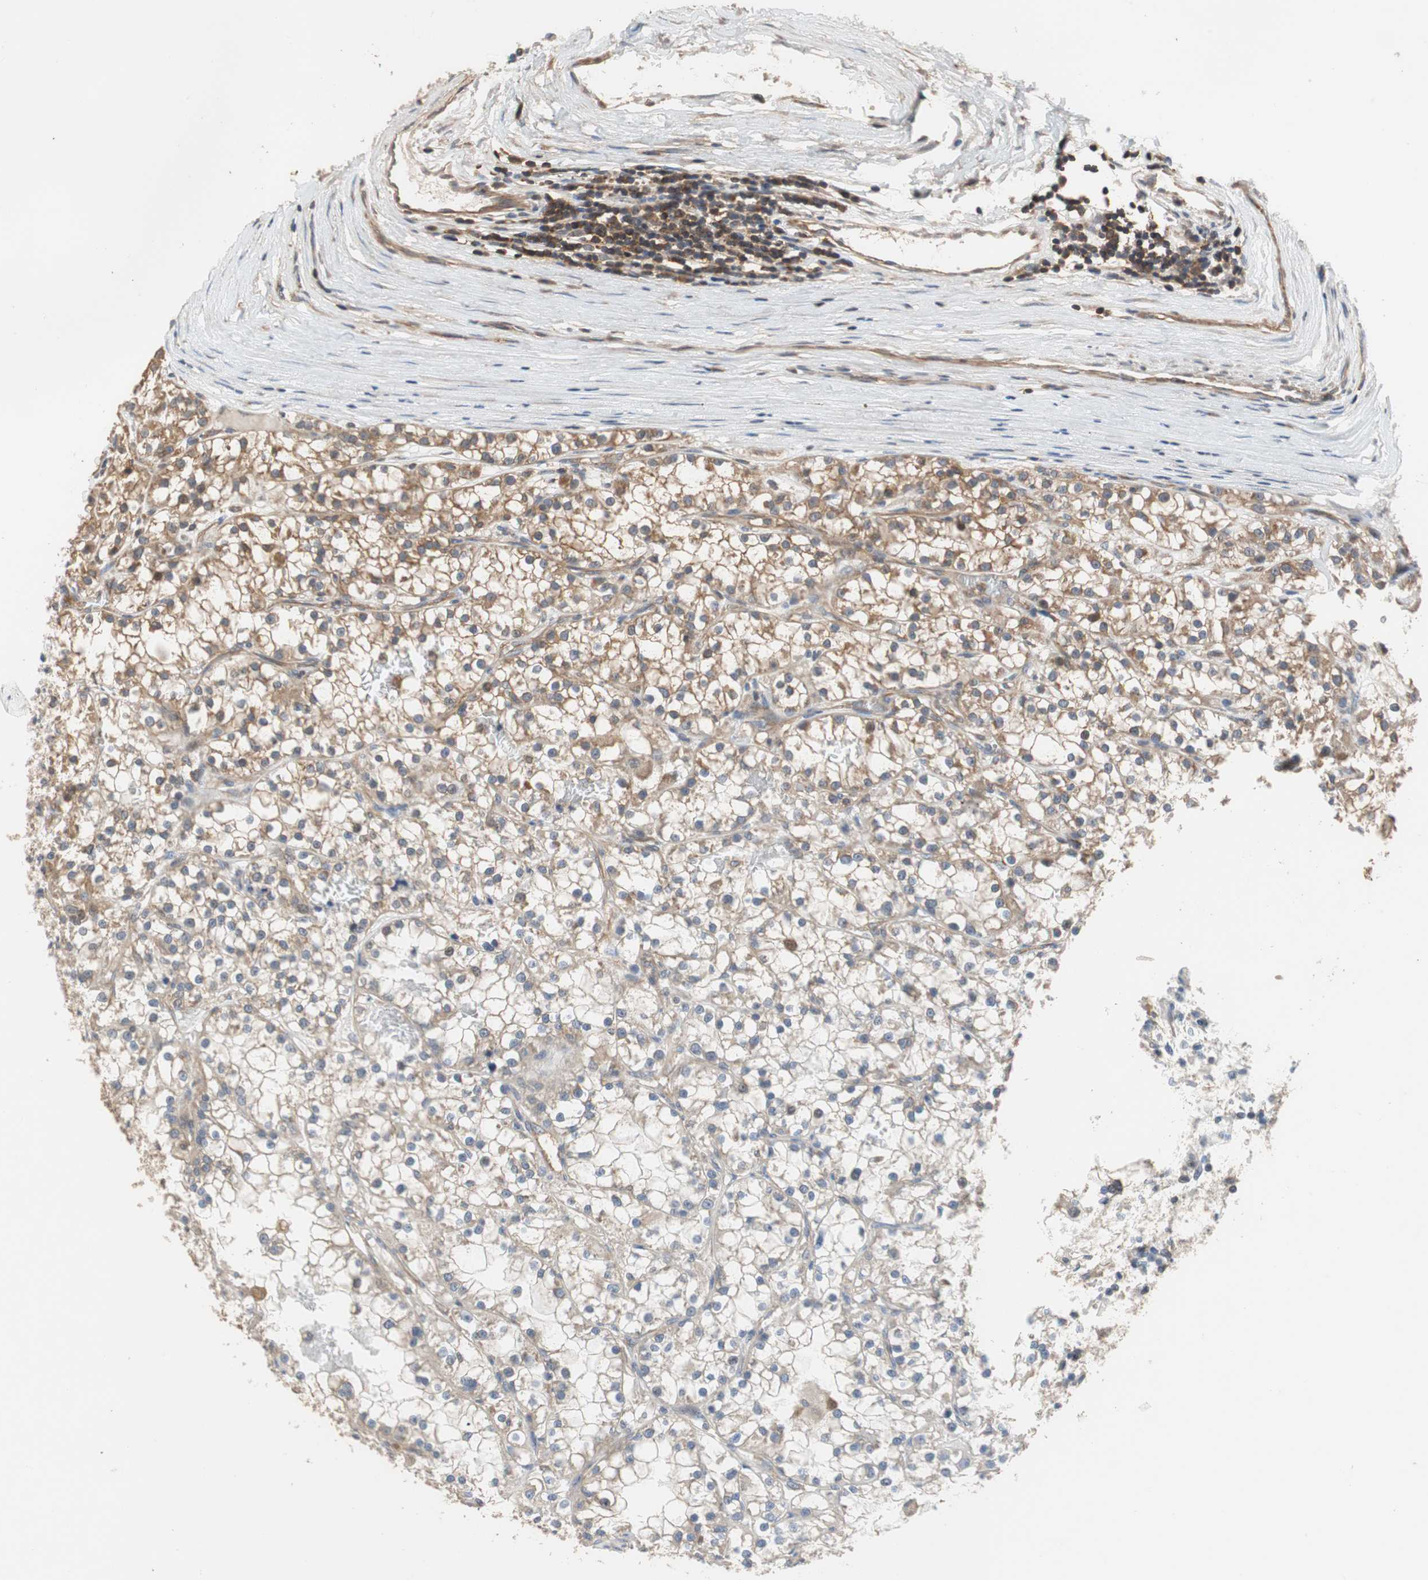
{"staining": {"intensity": "moderate", "quantity": ">75%", "location": "cytoplasmic/membranous"}, "tissue": "renal cancer", "cell_type": "Tumor cells", "image_type": "cancer", "snomed": [{"axis": "morphology", "description": "Adenocarcinoma, NOS"}, {"axis": "topography", "description": "Kidney"}], "caption": "Protein expression analysis of renal cancer (adenocarcinoma) shows moderate cytoplasmic/membranous expression in approximately >75% of tumor cells.", "gene": "MAP4K2", "patient": {"sex": "female", "age": 52}}